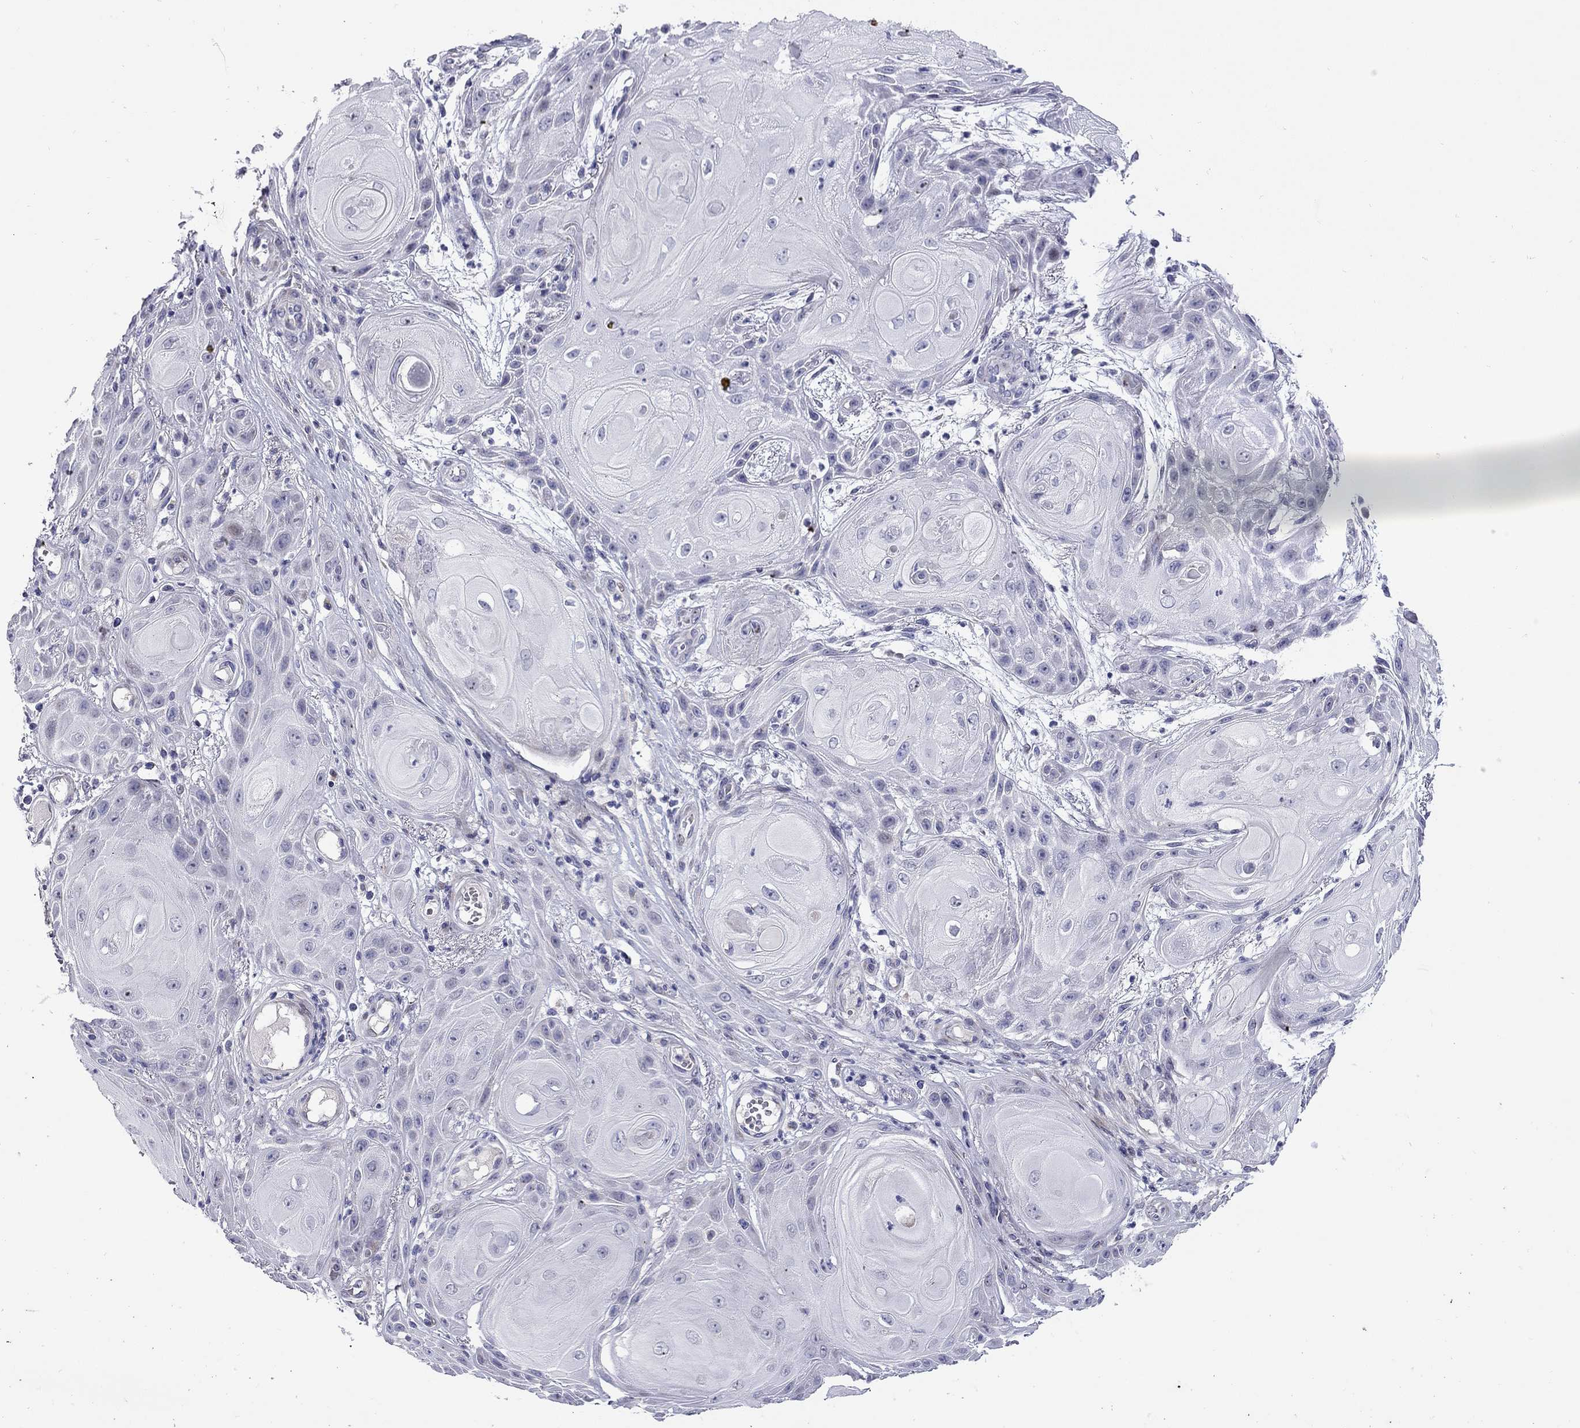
{"staining": {"intensity": "negative", "quantity": "none", "location": "none"}, "tissue": "skin cancer", "cell_type": "Tumor cells", "image_type": "cancer", "snomed": [{"axis": "morphology", "description": "Squamous cell carcinoma, NOS"}, {"axis": "topography", "description": "Skin"}], "caption": "Protein analysis of skin squamous cell carcinoma shows no significant staining in tumor cells.", "gene": "C8orf88", "patient": {"sex": "male", "age": 62}}